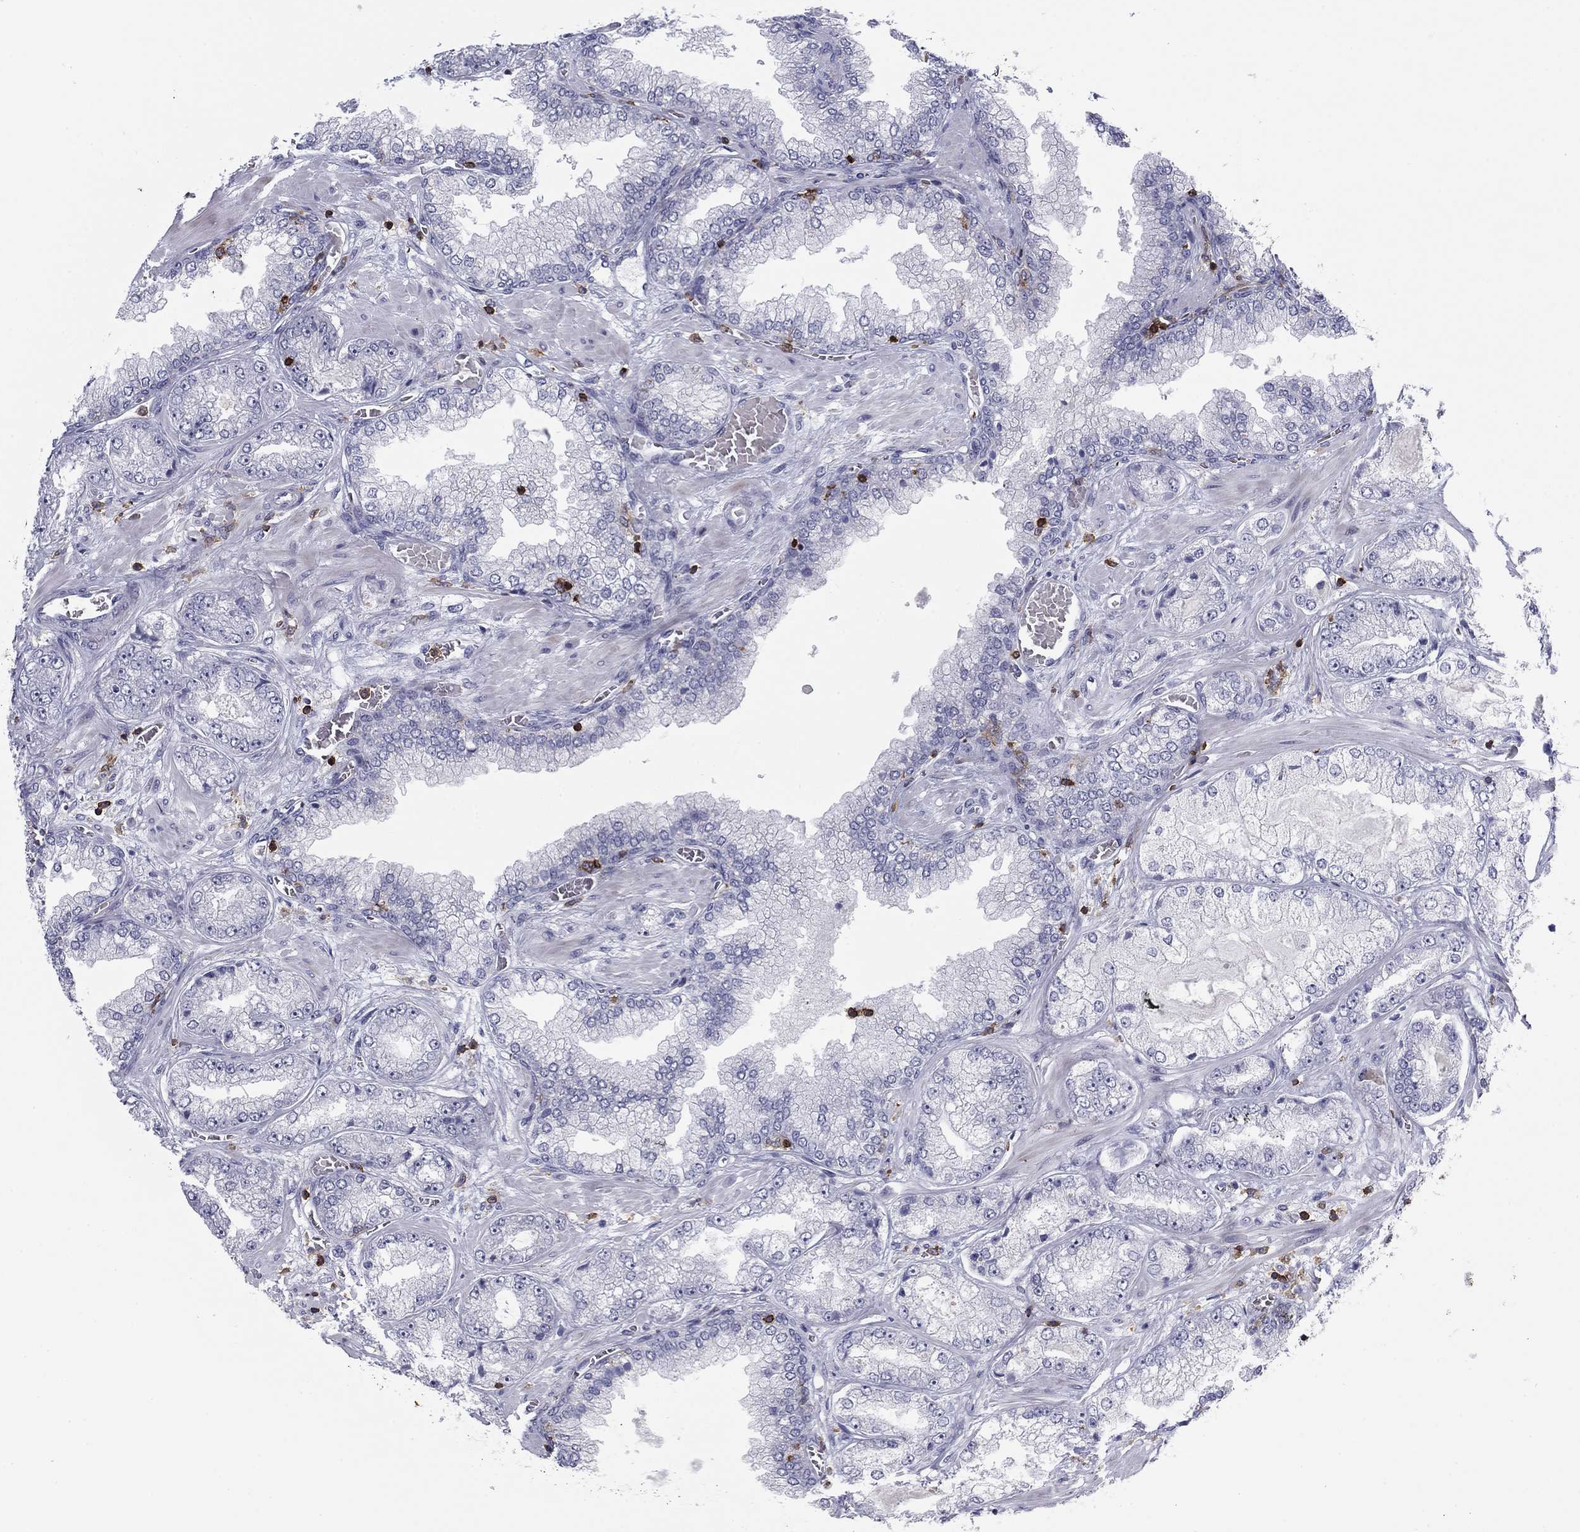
{"staining": {"intensity": "negative", "quantity": "none", "location": "none"}, "tissue": "prostate cancer", "cell_type": "Tumor cells", "image_type": "cancer", "snomed": [{"axis": "morphology", "description": "Adenocarcinoma, Low grade"}, {"axis": "topography", "description": "Prostate"}], "caption": "Immunohistochemistry of human adenocarcinoma (low-grade) (prostate) reveals no staining in tumor cells.", "gene": "ARHGAP27", "patient": {"sex": "male", "age": 57}}